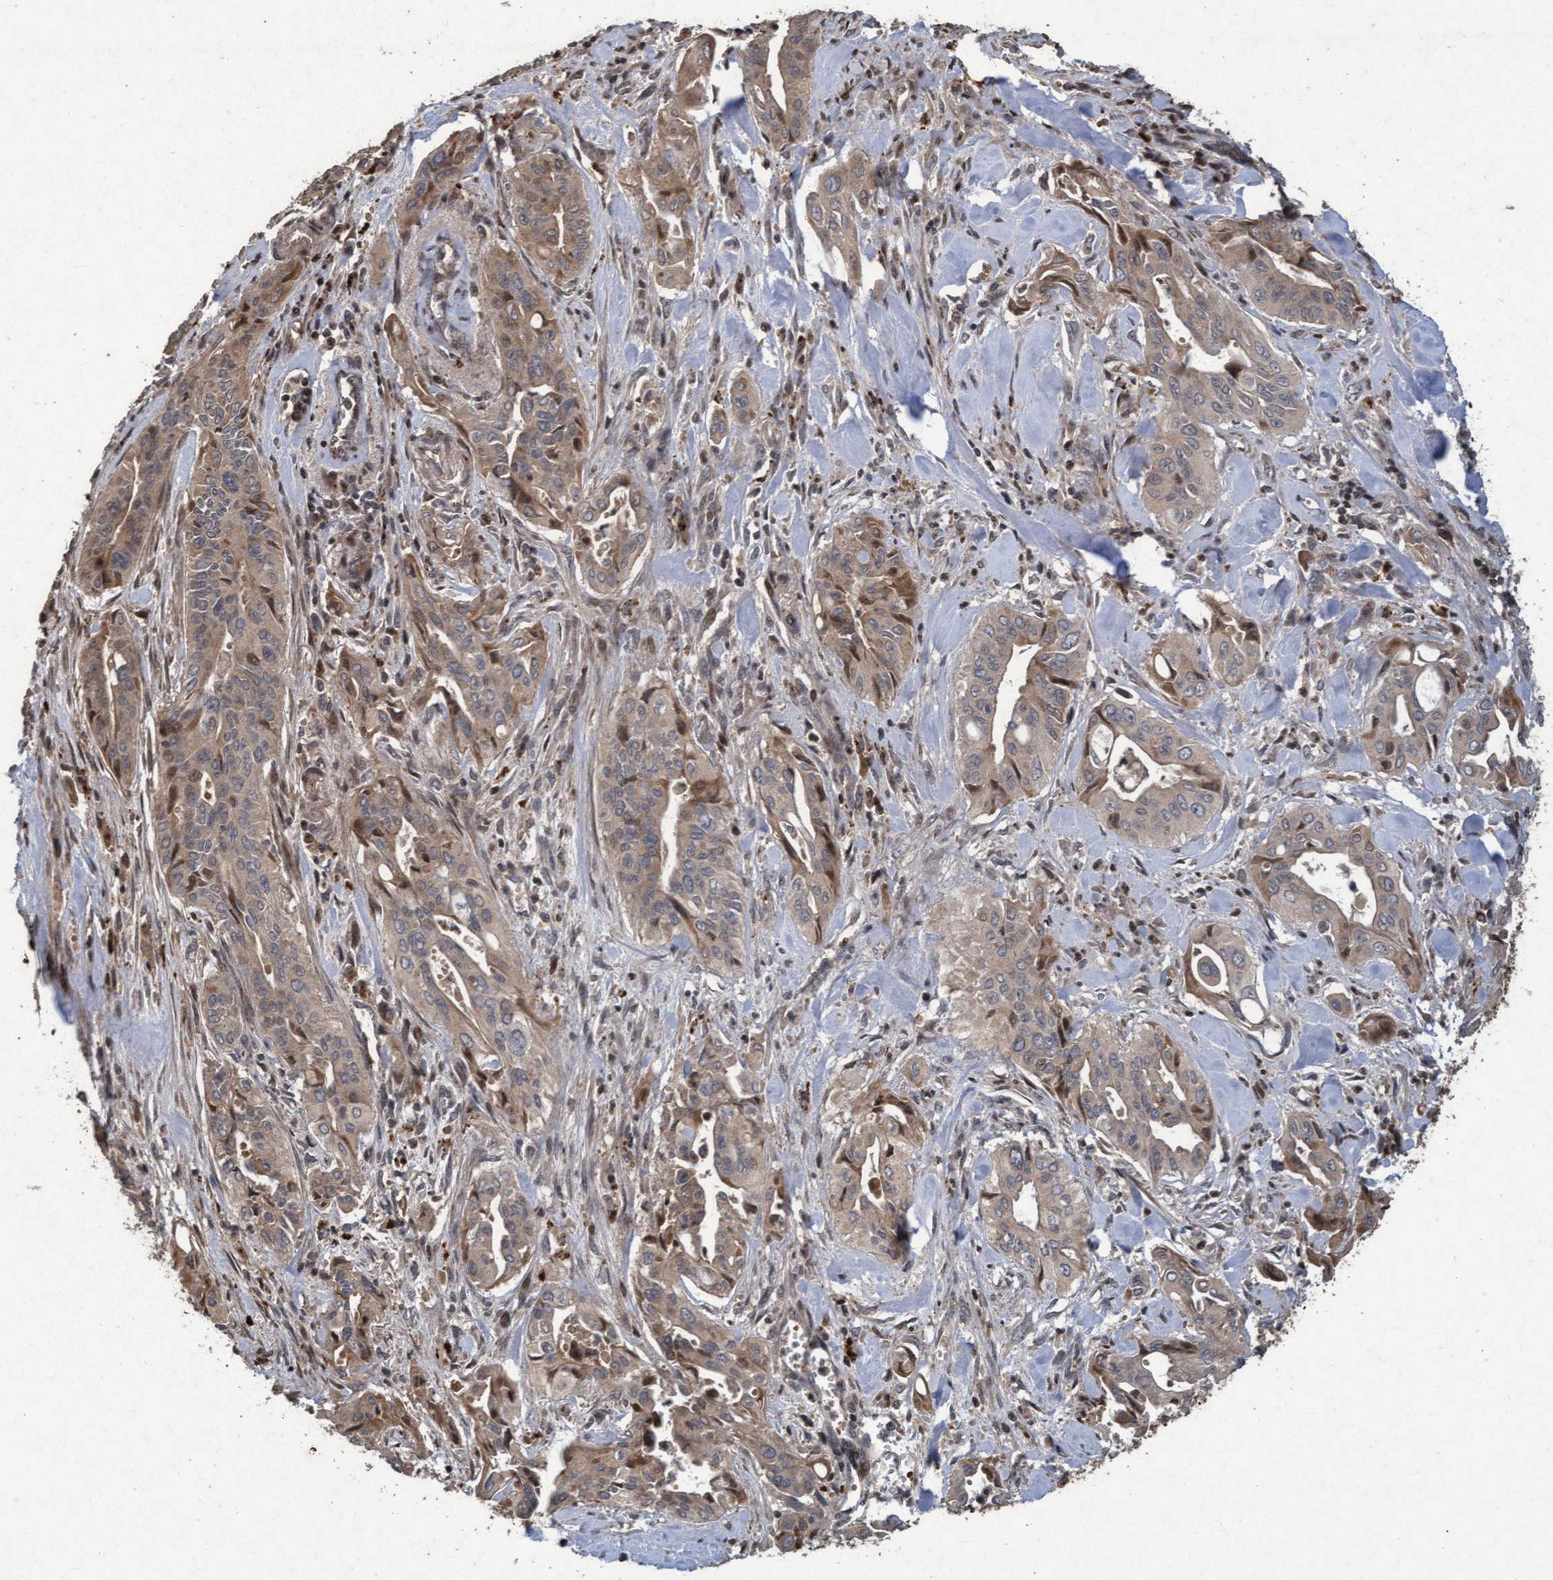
{"staining": {"intensity": "moderate", "quantity": "<25%", "location": "cytoplasmic/membranous"}, "tissue": "pancreatic cancer", "cell_type": "Tumor cells", "image_type": "cancer", "snomed": [{"axis": "morphology", "description": "Adenocarcinoma, NOS"}, {"axis": "topography", "description": "Pancreas"}], "caption": "Immunohistochemistry (IHC) (DAB (3,3'-diaminobenzidine)) staining of human pancreatic cancer (adenocarcinoma) demonstrates moderate cytoplasmic/membranous protein expression in about <25% of tumor cells. The protein is shown in brown color, while the nuclei are stained blue.", "gene": "KCNC2", "patient": {"sex": "male", "age": 77}}